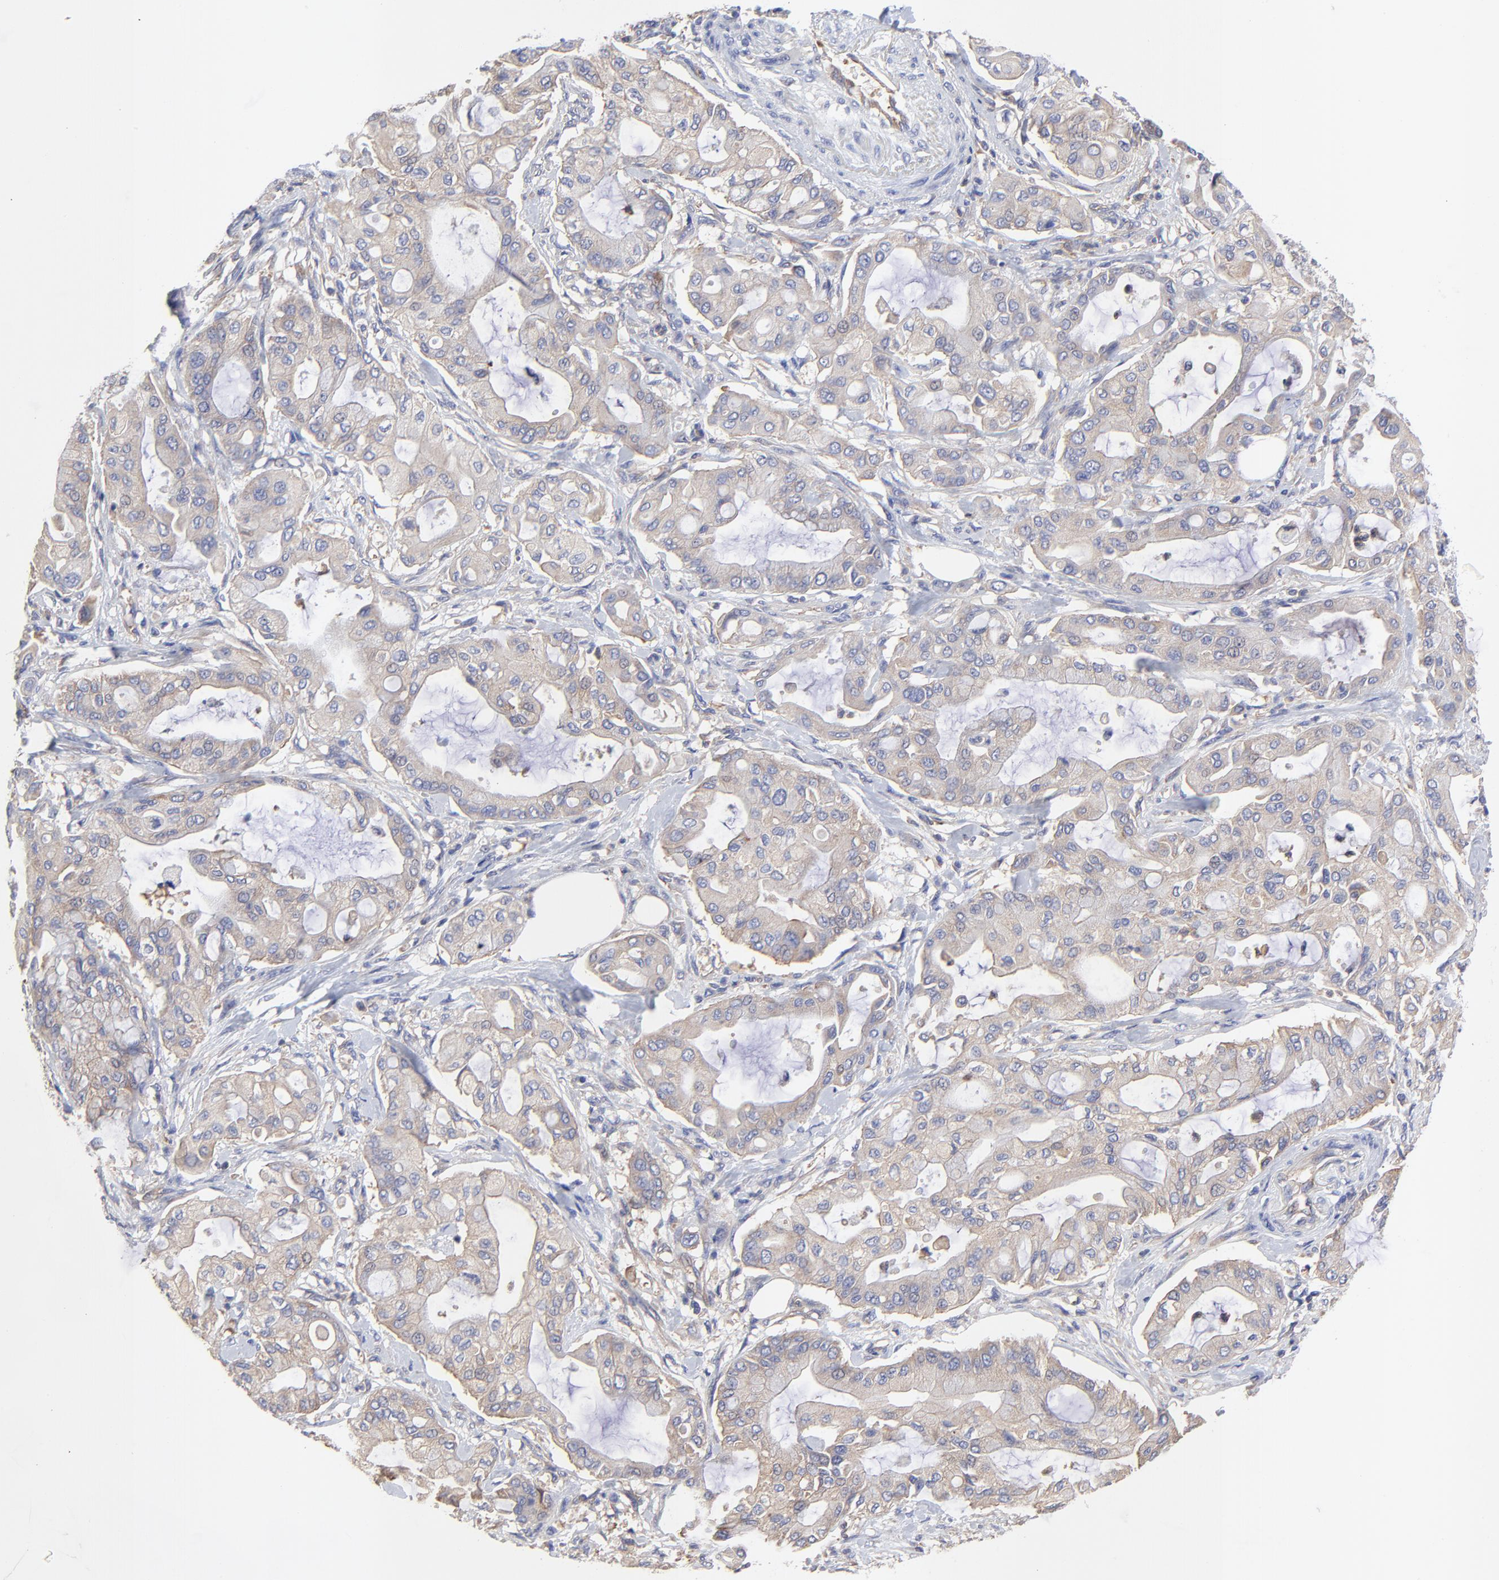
{"staining": {"intensity": "weak", "quantity": "25%-75%", "location": "cytoplasmic/membranous"}, "tissue": "pancreatic cancer", "cell_type": "Tumor cells", "image_type": "cancer", "snomed": [{"axis": "morphology", "description": "Adenocarcinoma, NOS"}, {"axis": "morphology", "description": "Adenocarcinoma, metastatic, NOS"}, {"axis": "topography", "description": "Lymph node"}, {"axis": "topography", "description": "Pancreas"}, {"axis": "topography", "description": "Duodenum"}], "caption": "A histopathology image of pancreatic cancer stained for a protein exhibits weak cytoplasmic/membranous brown staining in tumor cells. (DAB = brown stain, brightfield microscopy at high magnification).", "gene": "SULF2", "patient": {"sex": "female", "age": 64}}